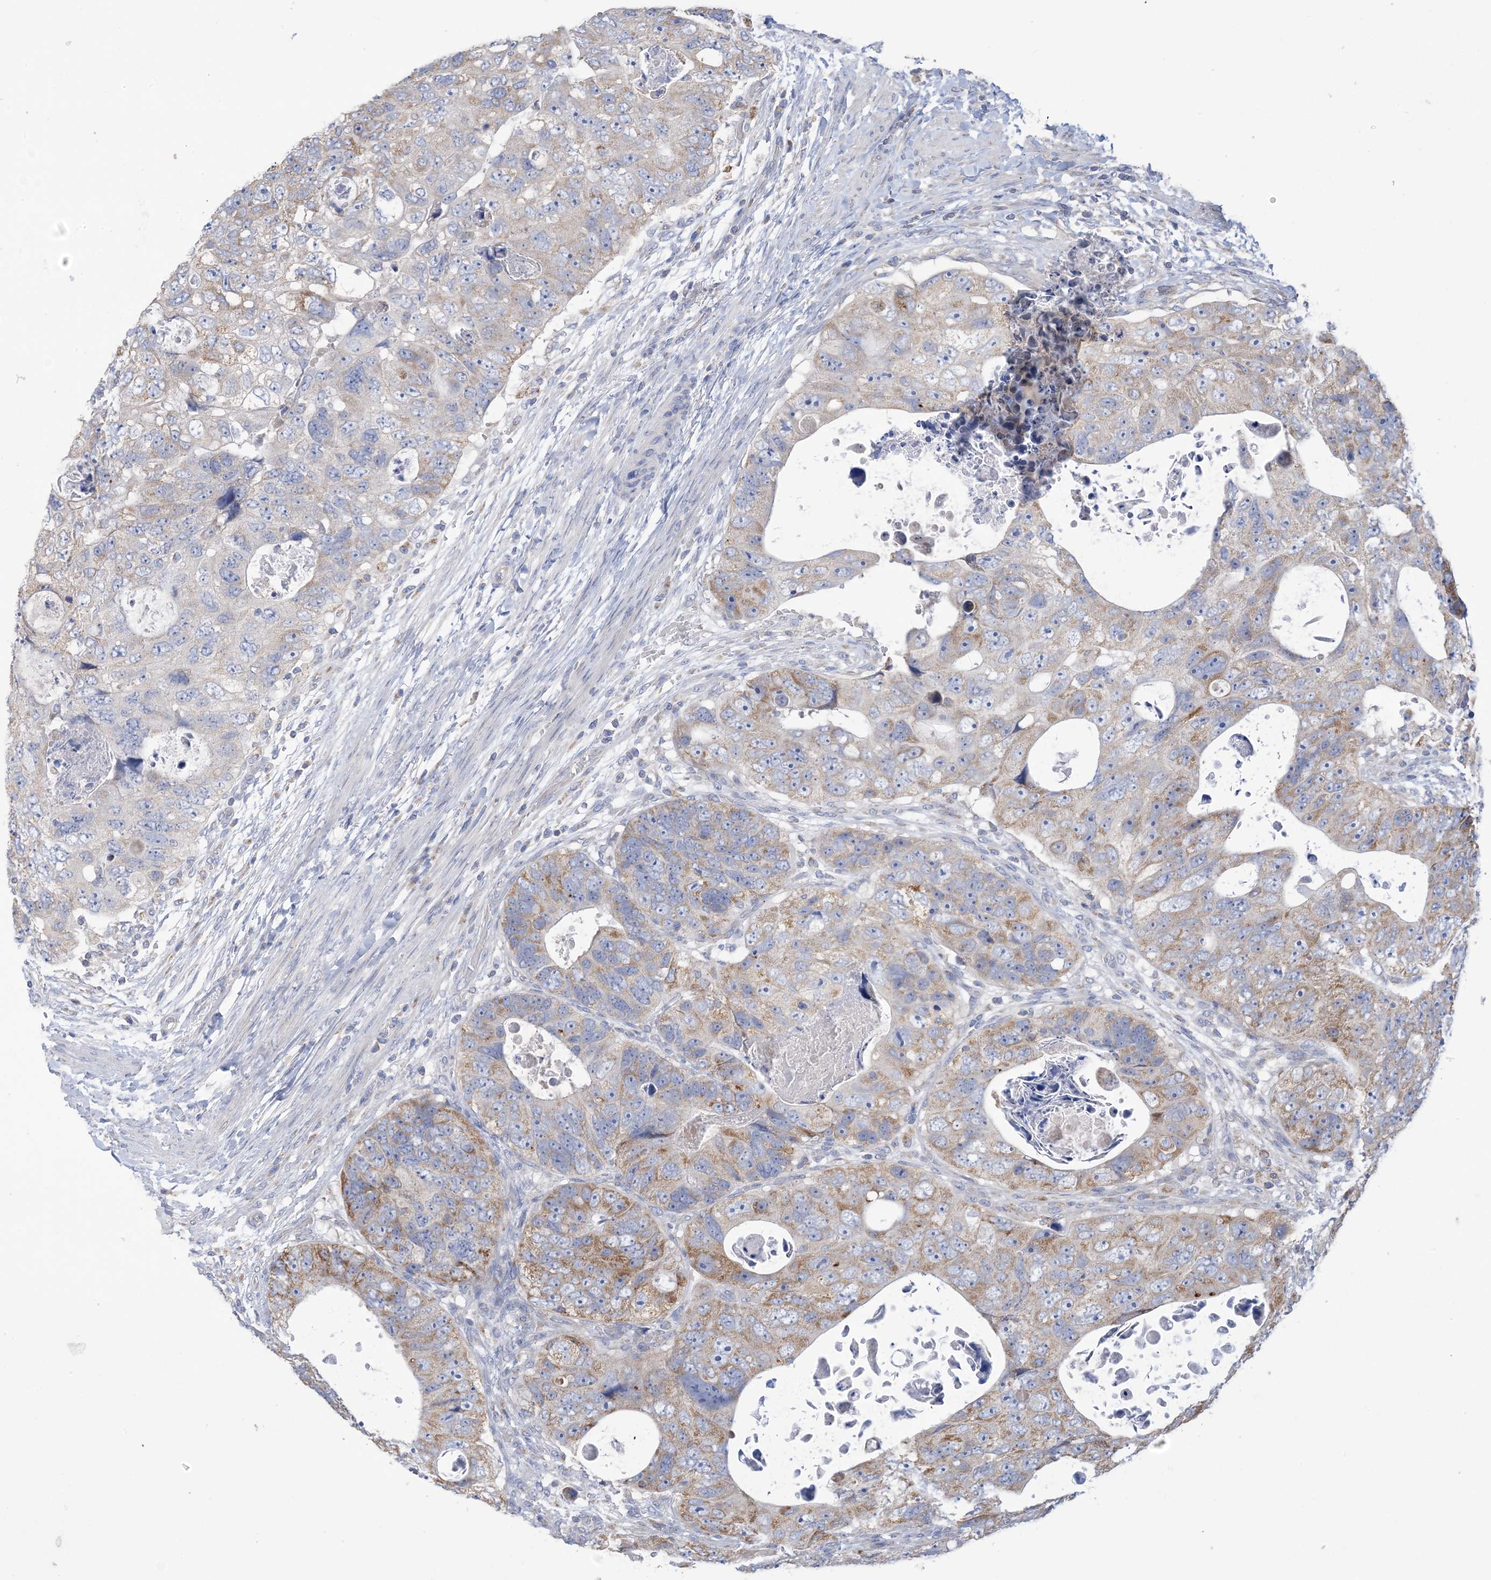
{"staining": {"intensity": "moderate", "quantity": "<25%", "location": "cytoplasmic/membranous"}, "tissue": "colorectal cancer", "cell_type": "Tumor cells", "image_type": "cancer", "snomed": [{"axis": "morphology", "description": "Adenocarcinoma, NOS"}, {"axis": "topography", "description": "Rectum"}], "caption": "Colorectal cancer was stained to show a protein in brown. There is low levels of moderate cytoplasmic/membranous positivity in approximately <25% of tumor cells.", "gene": "CLEC16A", "patient": {"sex": "male", "age": 59}}